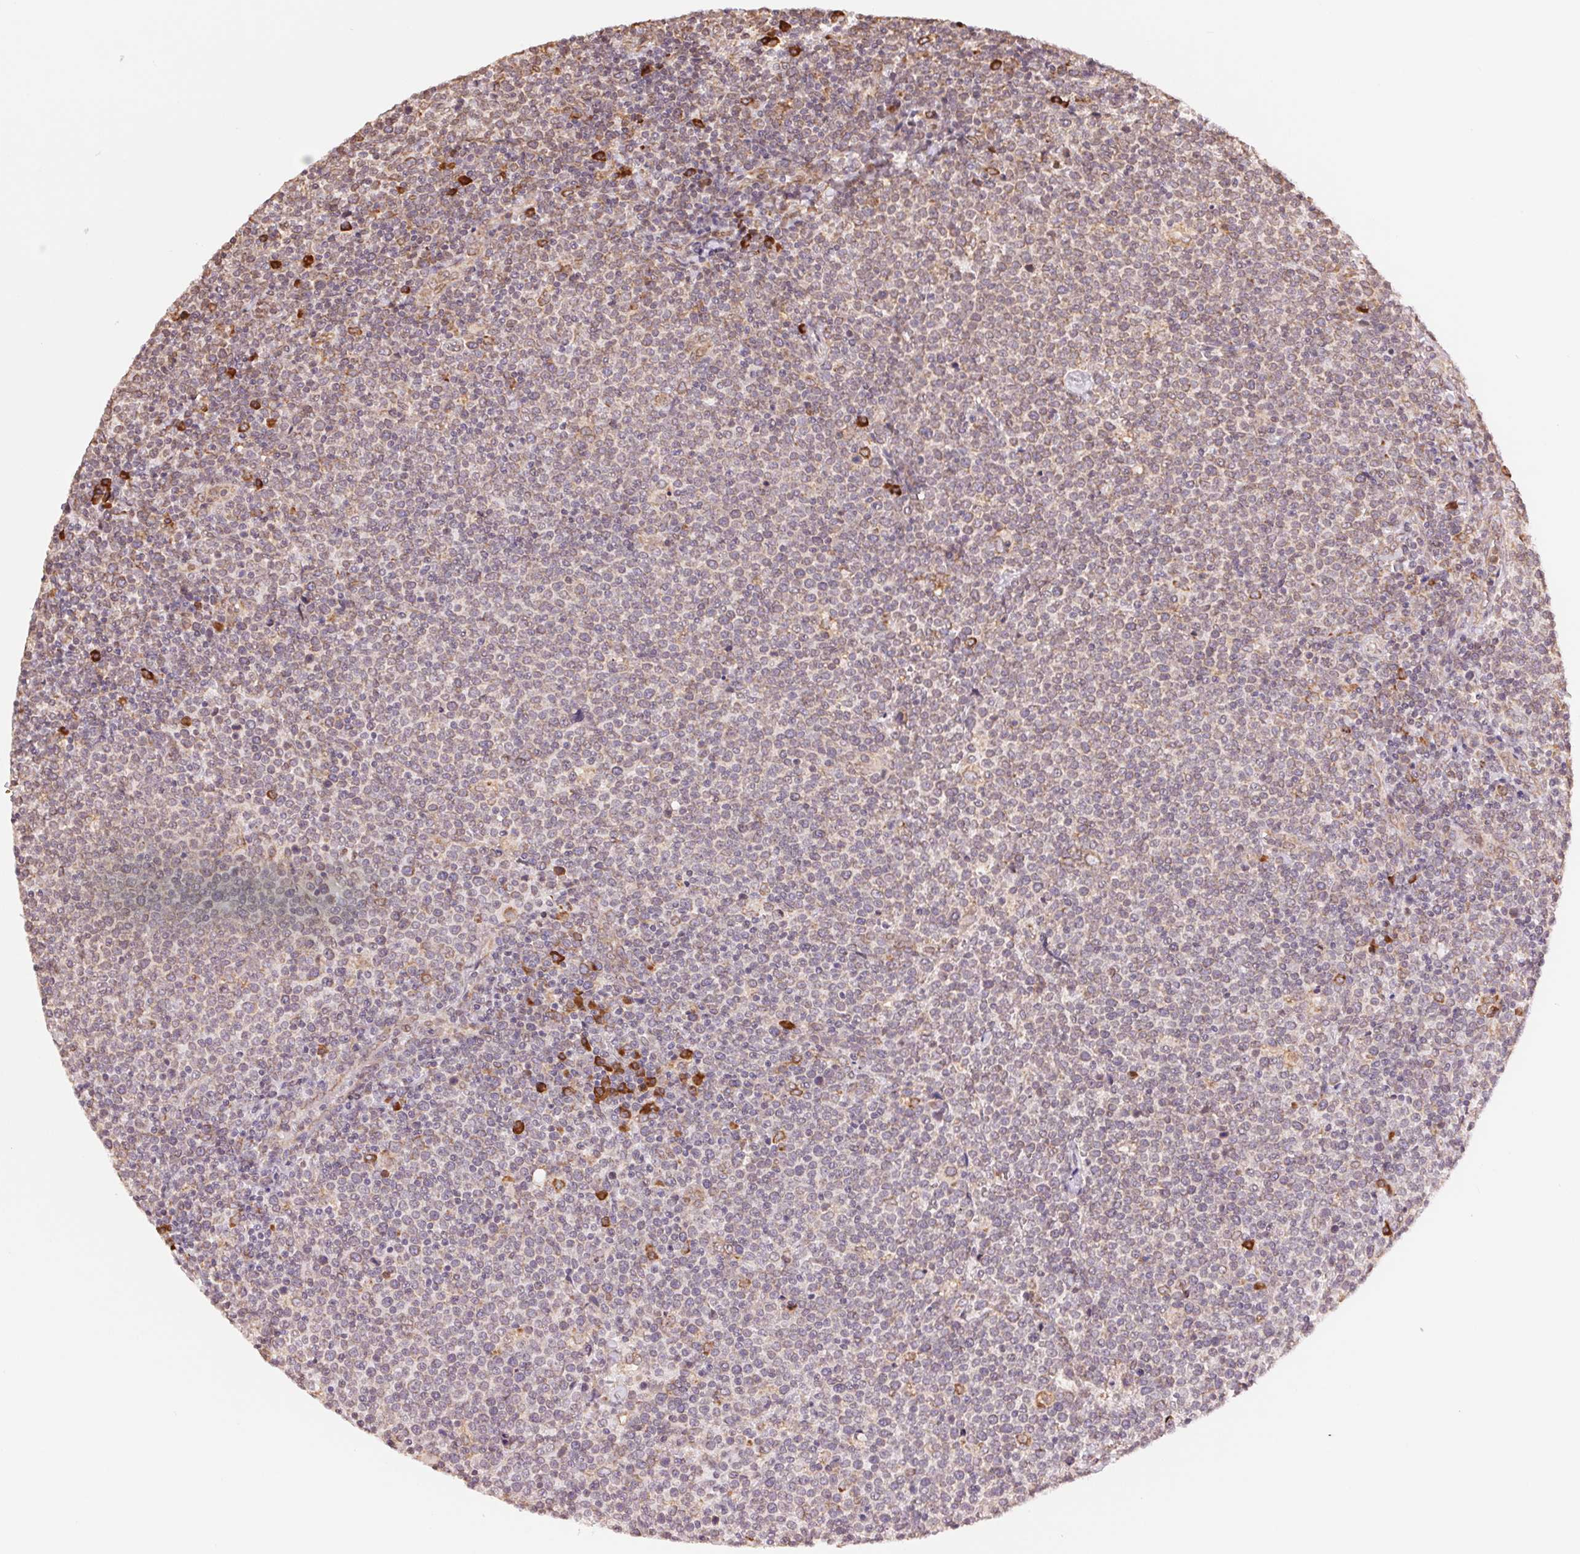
{"staining": {"intensity": "weak", "quantity": "25%-75%", "location": "cytoplasmic/membranous"}, "tissue": "lymphoma", "cell_type": "Tumor cells", "image_type": "cancer", "snomed": [{"axis": "morphology", "description": "Malignant lymphoma, non-Hodgkin's type, High grade"}, {"axis": "topography", "description": "Lymph node"}], "caption": "Immunohistochemical staining of human malignant lymphoma, non-Hodgkin's type (high-grade) shows low levels of weak cytoplasmic/membranous protein expression in approximately 25%-75% of tumor cells.", "gene": "RPN1", "patient": {"sex": "male", "age": 61}}